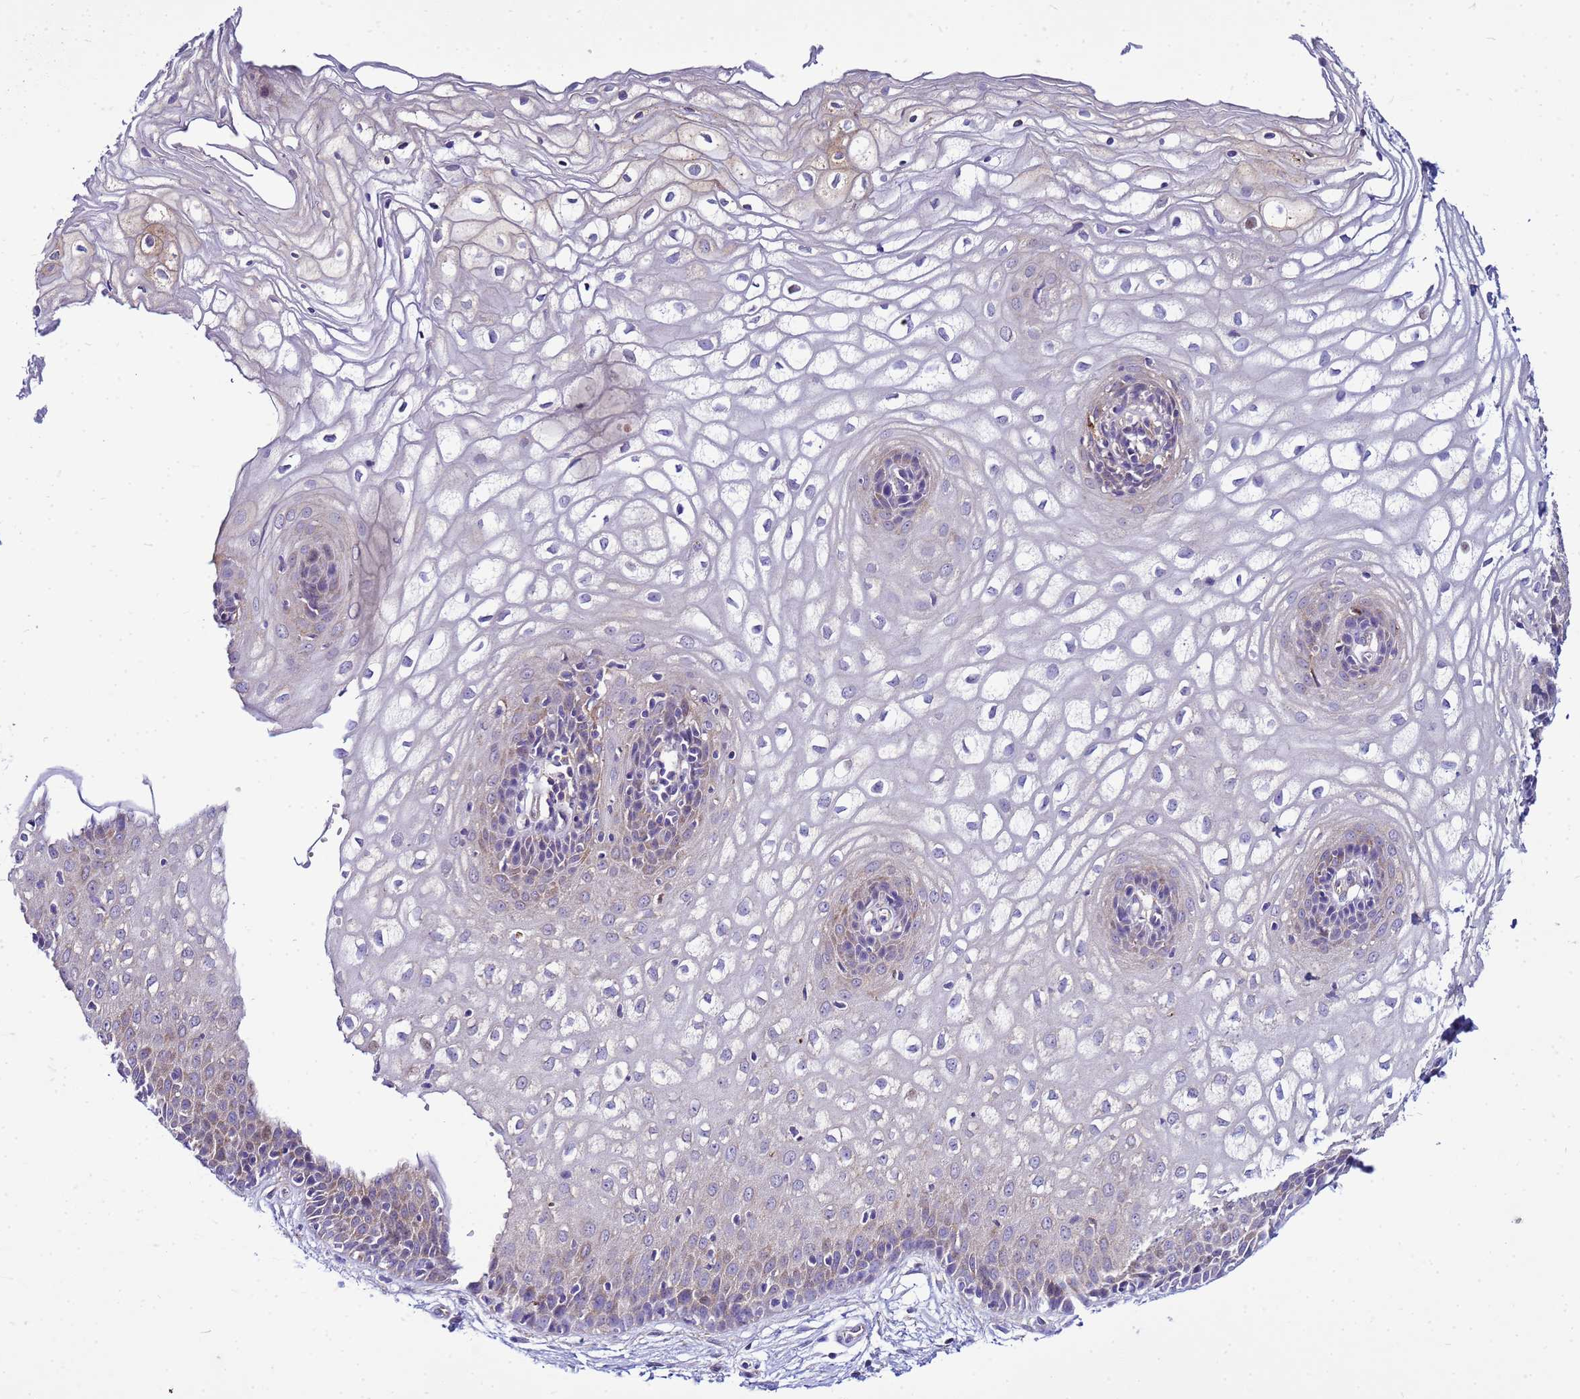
{"staining": {"intensity": "moderate", "quantity": "<25%", "location": "cytoplasmic/membranous"}, "tissue": "vagina", "cell_type": "Squamous epithelial cells", "image_type": "normal", "snomed": [{"axis": "morphology", "description": "Normal tissue, NOS"}, {"axis": "topography", "description": "Vagina"}], "caption": "Vagina stained with DAB immunohistochemistry (IHC) exhibits low levels of moderate cytoplasmic/membranous staining in about <25% of squamous epithelial cells. Immunohistochemistry (ihc) stains the protein in brown and the nuclei are stained blue.", "gene": "PKD1", "patient": {"sex": "female", "age": 34}}